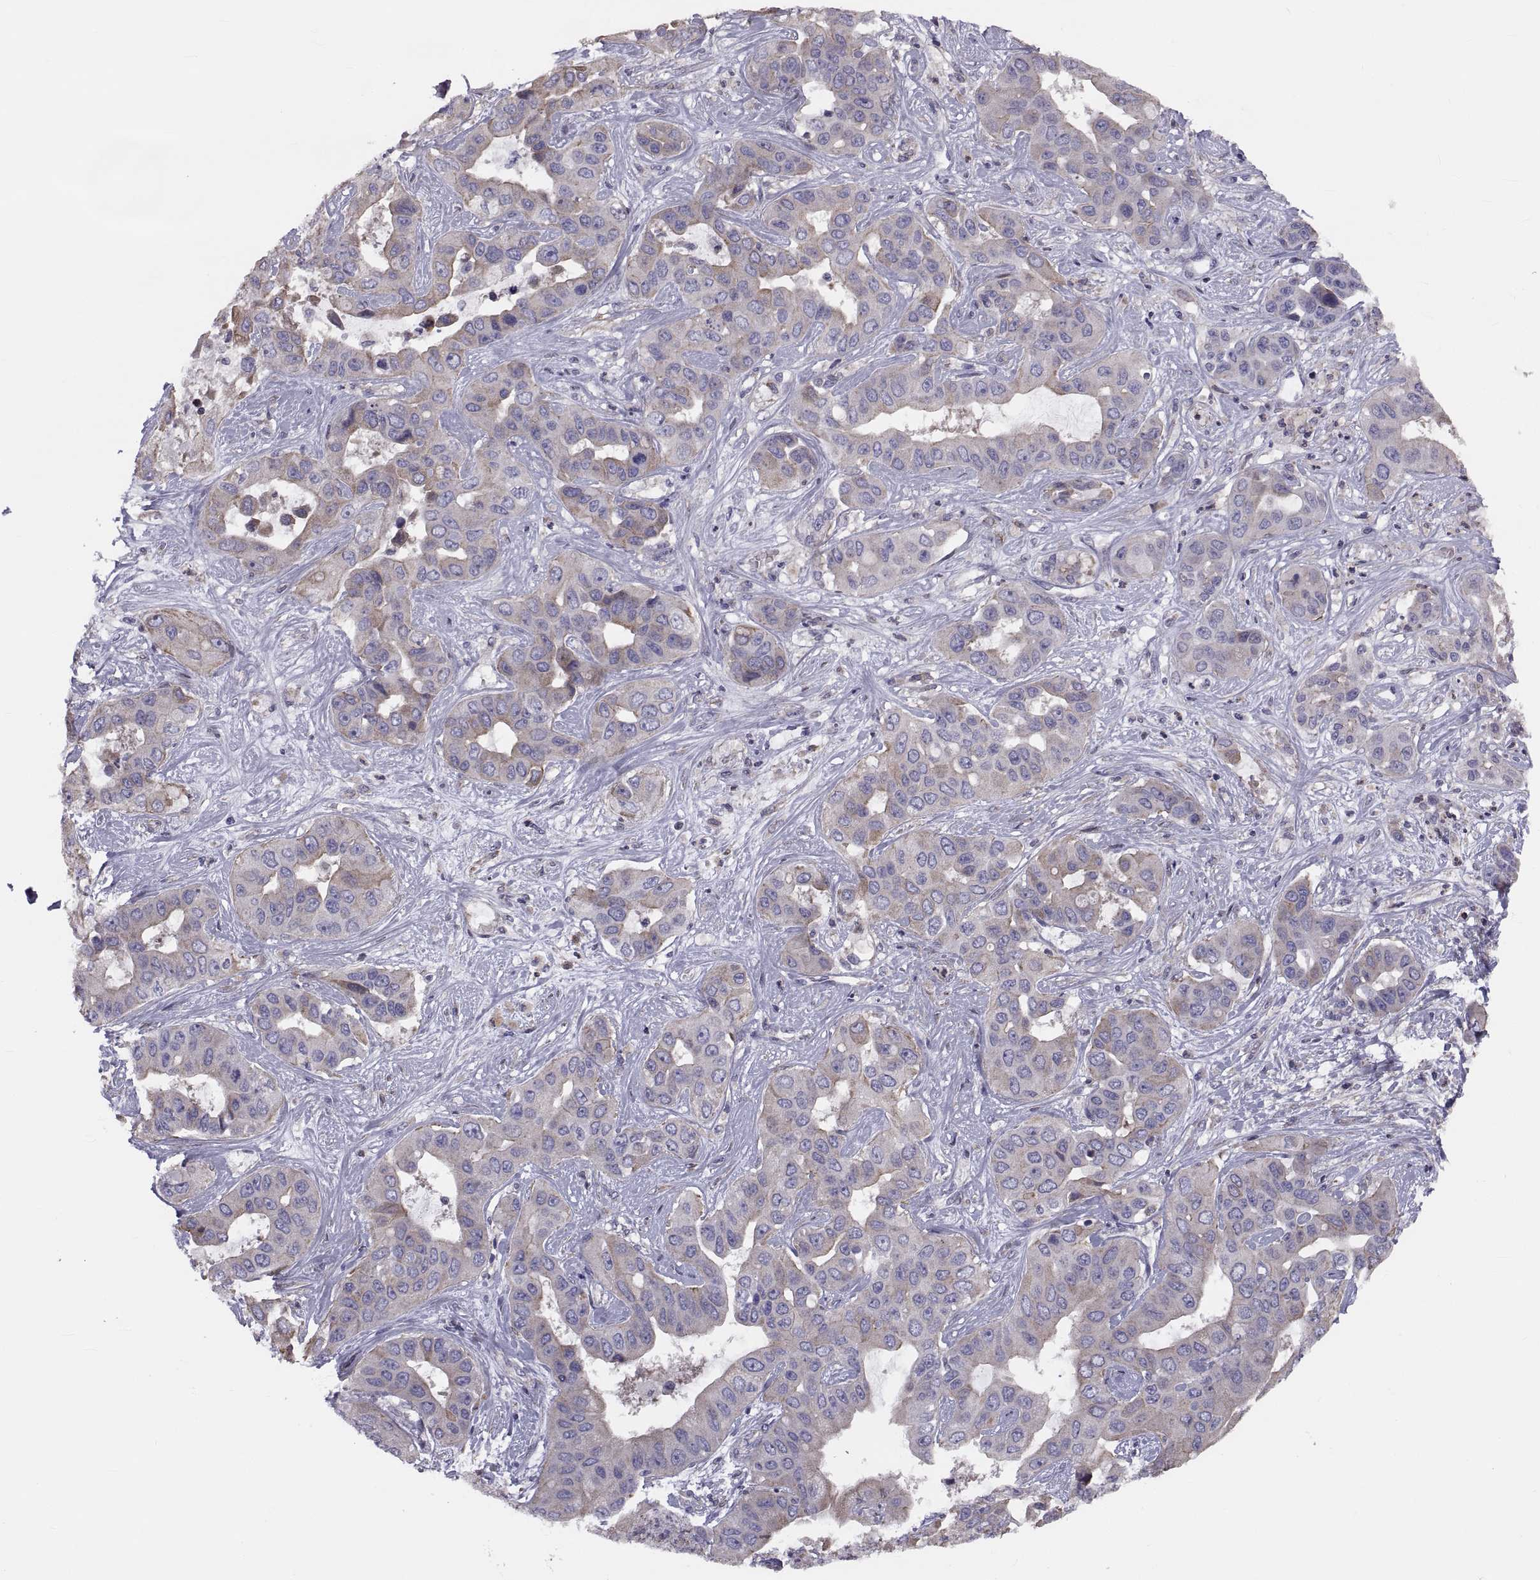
{"staining": {"intensity": "moderate", "quantity": "<25%", "location": "cytoplasmic/membranous"}, "tissue": "liver cancer", "cell_type": "Tumor cells", "image_type": "cancer", "snomed": [{"axis": "morphology", "description": "Cholangiocarcinoma"}, {"axis": "topography", "description": "Liver"}], "caption": "Protein expression analysis of human liver cancer (cholangiocarcinoma) reveals moderate cytoplasmic/membranous expression in approximately <25% of tumor cells.", "gene": "ANO1", "patient": {"sex": "female", "age": 52}}